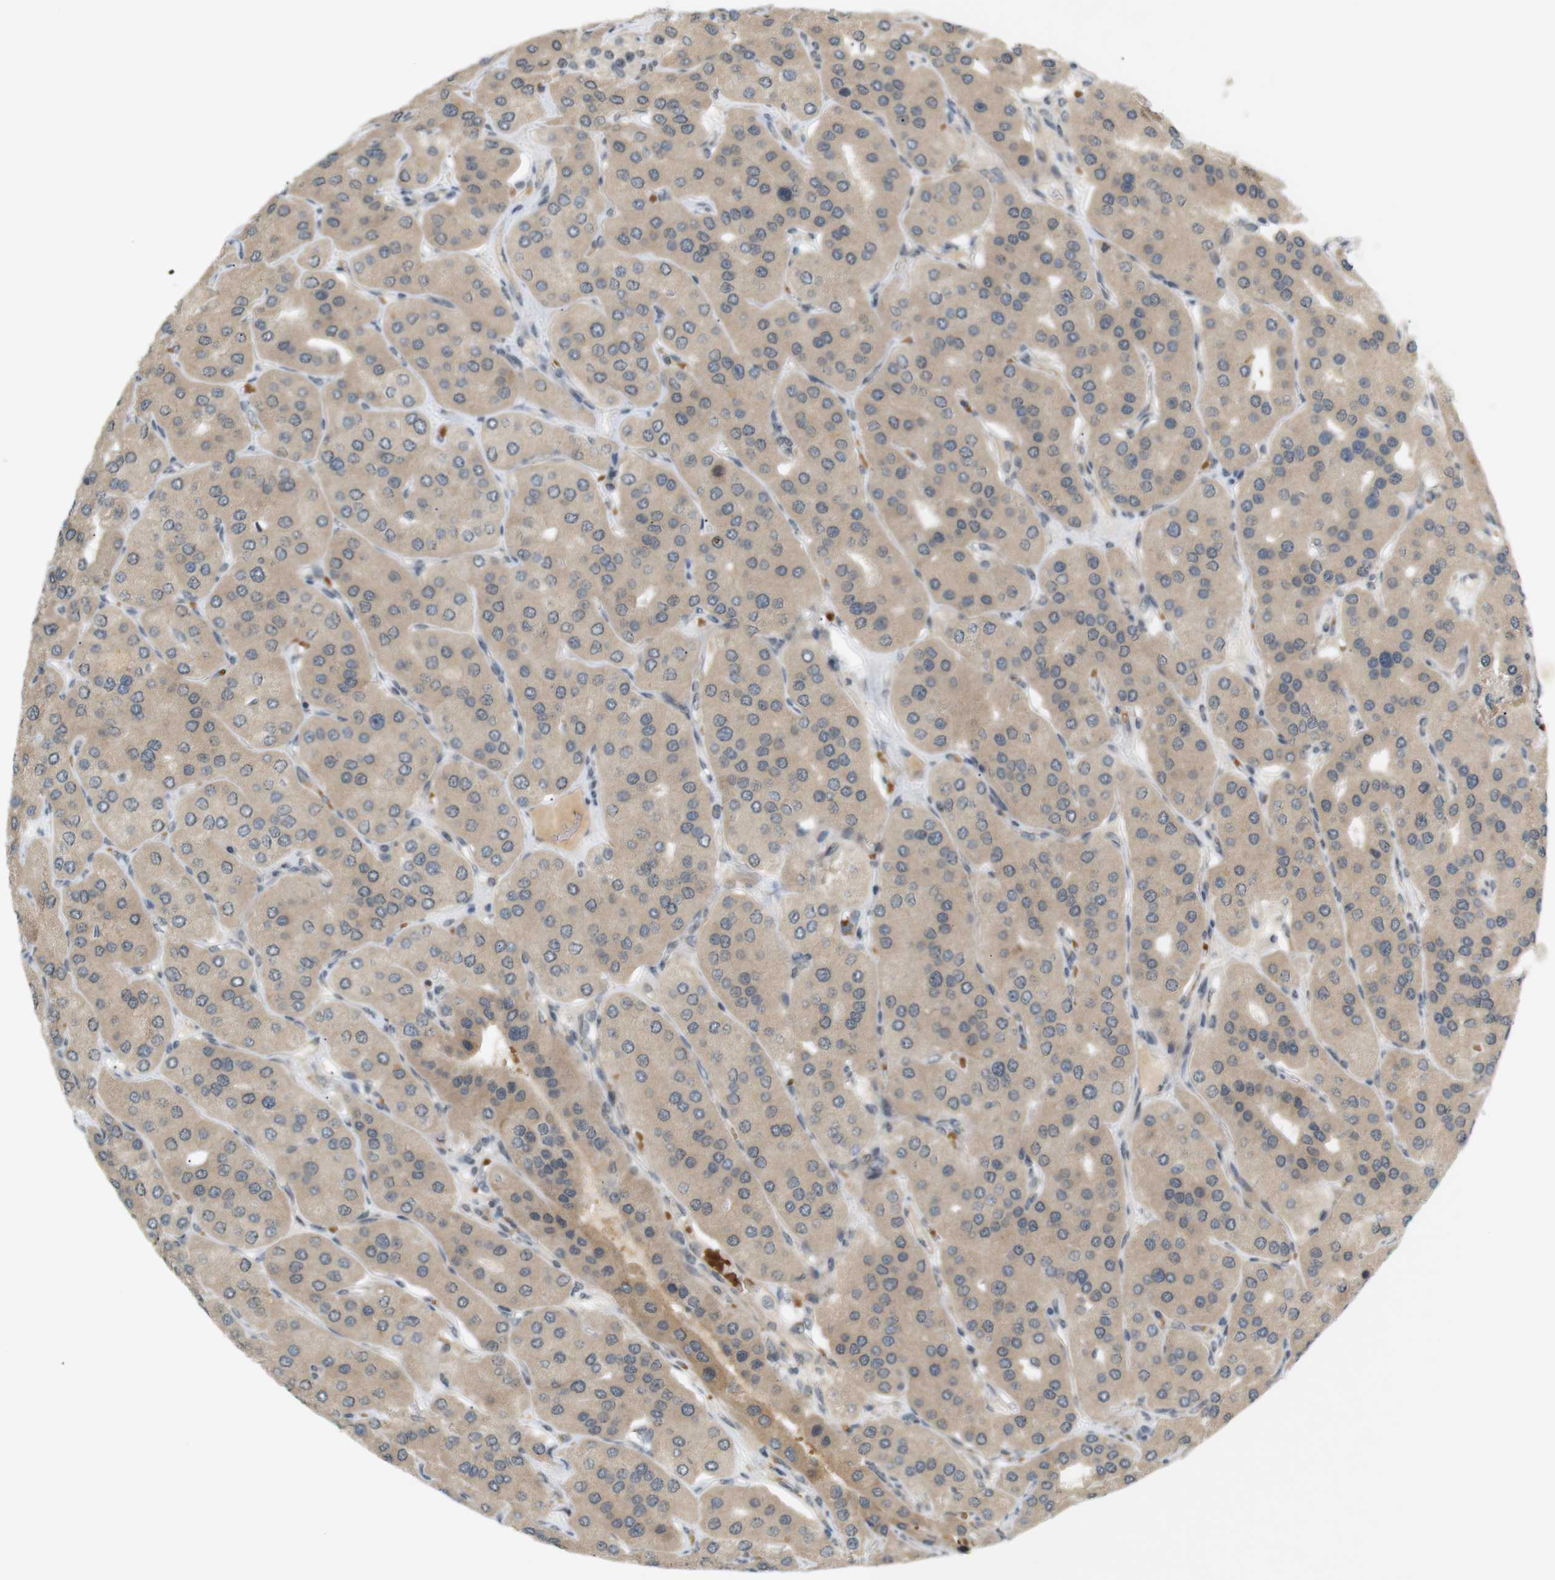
{"staining": {"intensity": "moderate", "quantity": ">75%", "location": "cytoplasmic/membranous,nuclear"}, "tissue": "parathyroid gland", "cell_type": "Glandular cells", "image_type": "normal", "snomed": [{"axis": "morphology", "description": "Normal tissue, NOS"}, {"axis": "topography", "description": "Parathyroid gland"}], "caption": "Protein analysis of unremarkable parathyroid gland reveals moderate cytoplasmic/membranous,nuclear positivity in approximately >75% of glandular cells.", "gene": "SOCS6", "patient": {"sex": "female", "age": 58}}